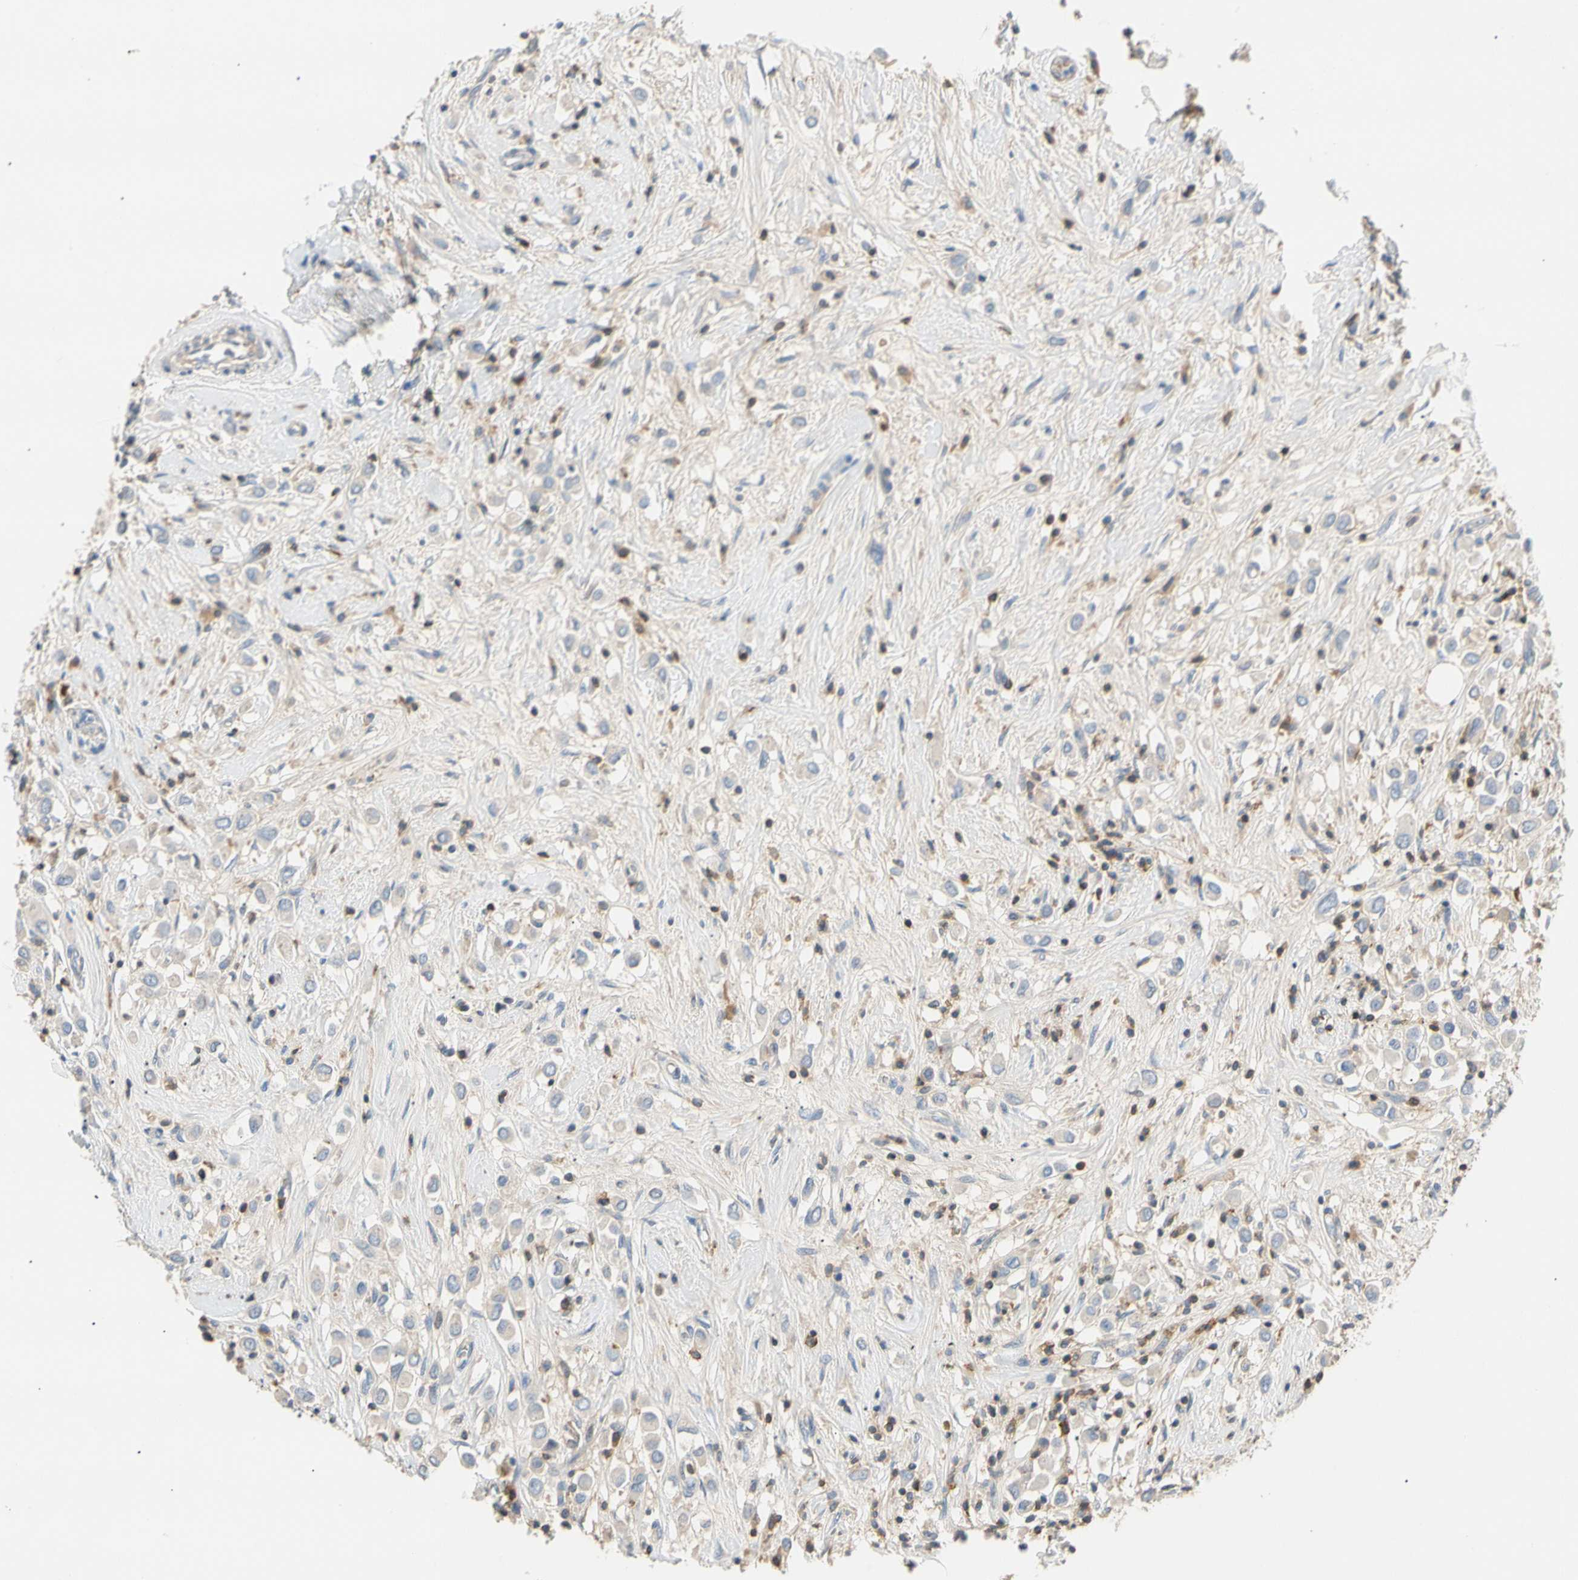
{"staining": {"intensity": "negative", "quantity": "none", "location": "none"}, "tissue": "breast cancer", "cell_type": "Tumor cells", "image_type": "cancer", "snomed": [{"axis": "morphology", "description": "Duct carcinoma"}, {"axis": "topography", "description": "Breast"}], "caption": "Tumor cells show no significant staining in breast cancer.", "gene": "TNFRSF18", "patient": {"sex": "female", "age": 61}}